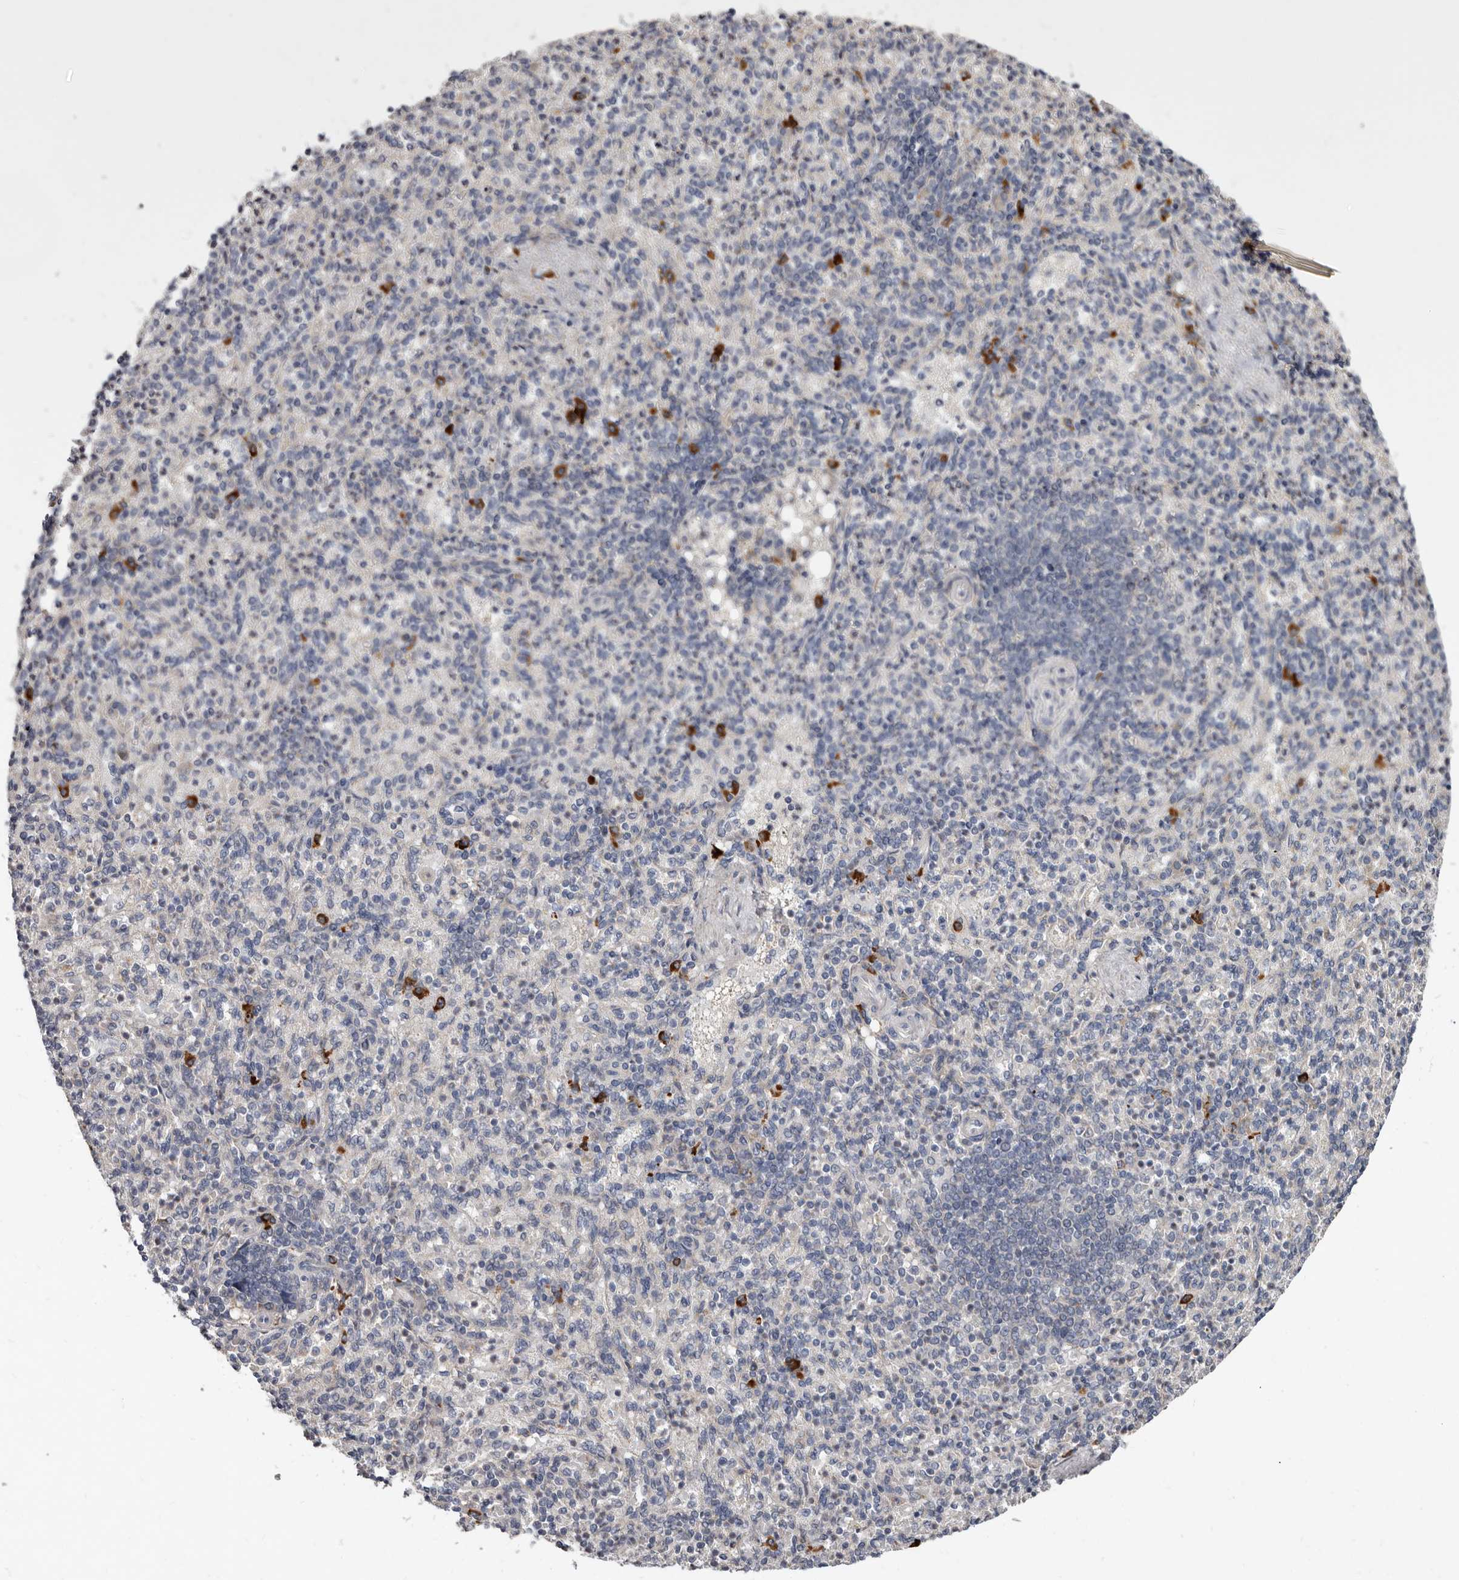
{"staining": {"intensity": "strong", "quantity": "<25%", "location": "cytoplasmic/membranous"}, "tissue": "spleen", "cell_type": "Cells in red pulp", "image_type": "normal", "snomed": [{"axis": "morphology", "description": "Normal tissue, NOS"}, {"axis": "topography", "description": "Spleen"}], "caption": "The histopathology image demonstrates staining of benign spleen, revealing strong cytoplasmic/membranous protein staining (brown color) within cells in red pulp.", "gene": "ASIC5", "patient": {"sex": "female", "age": 74}}